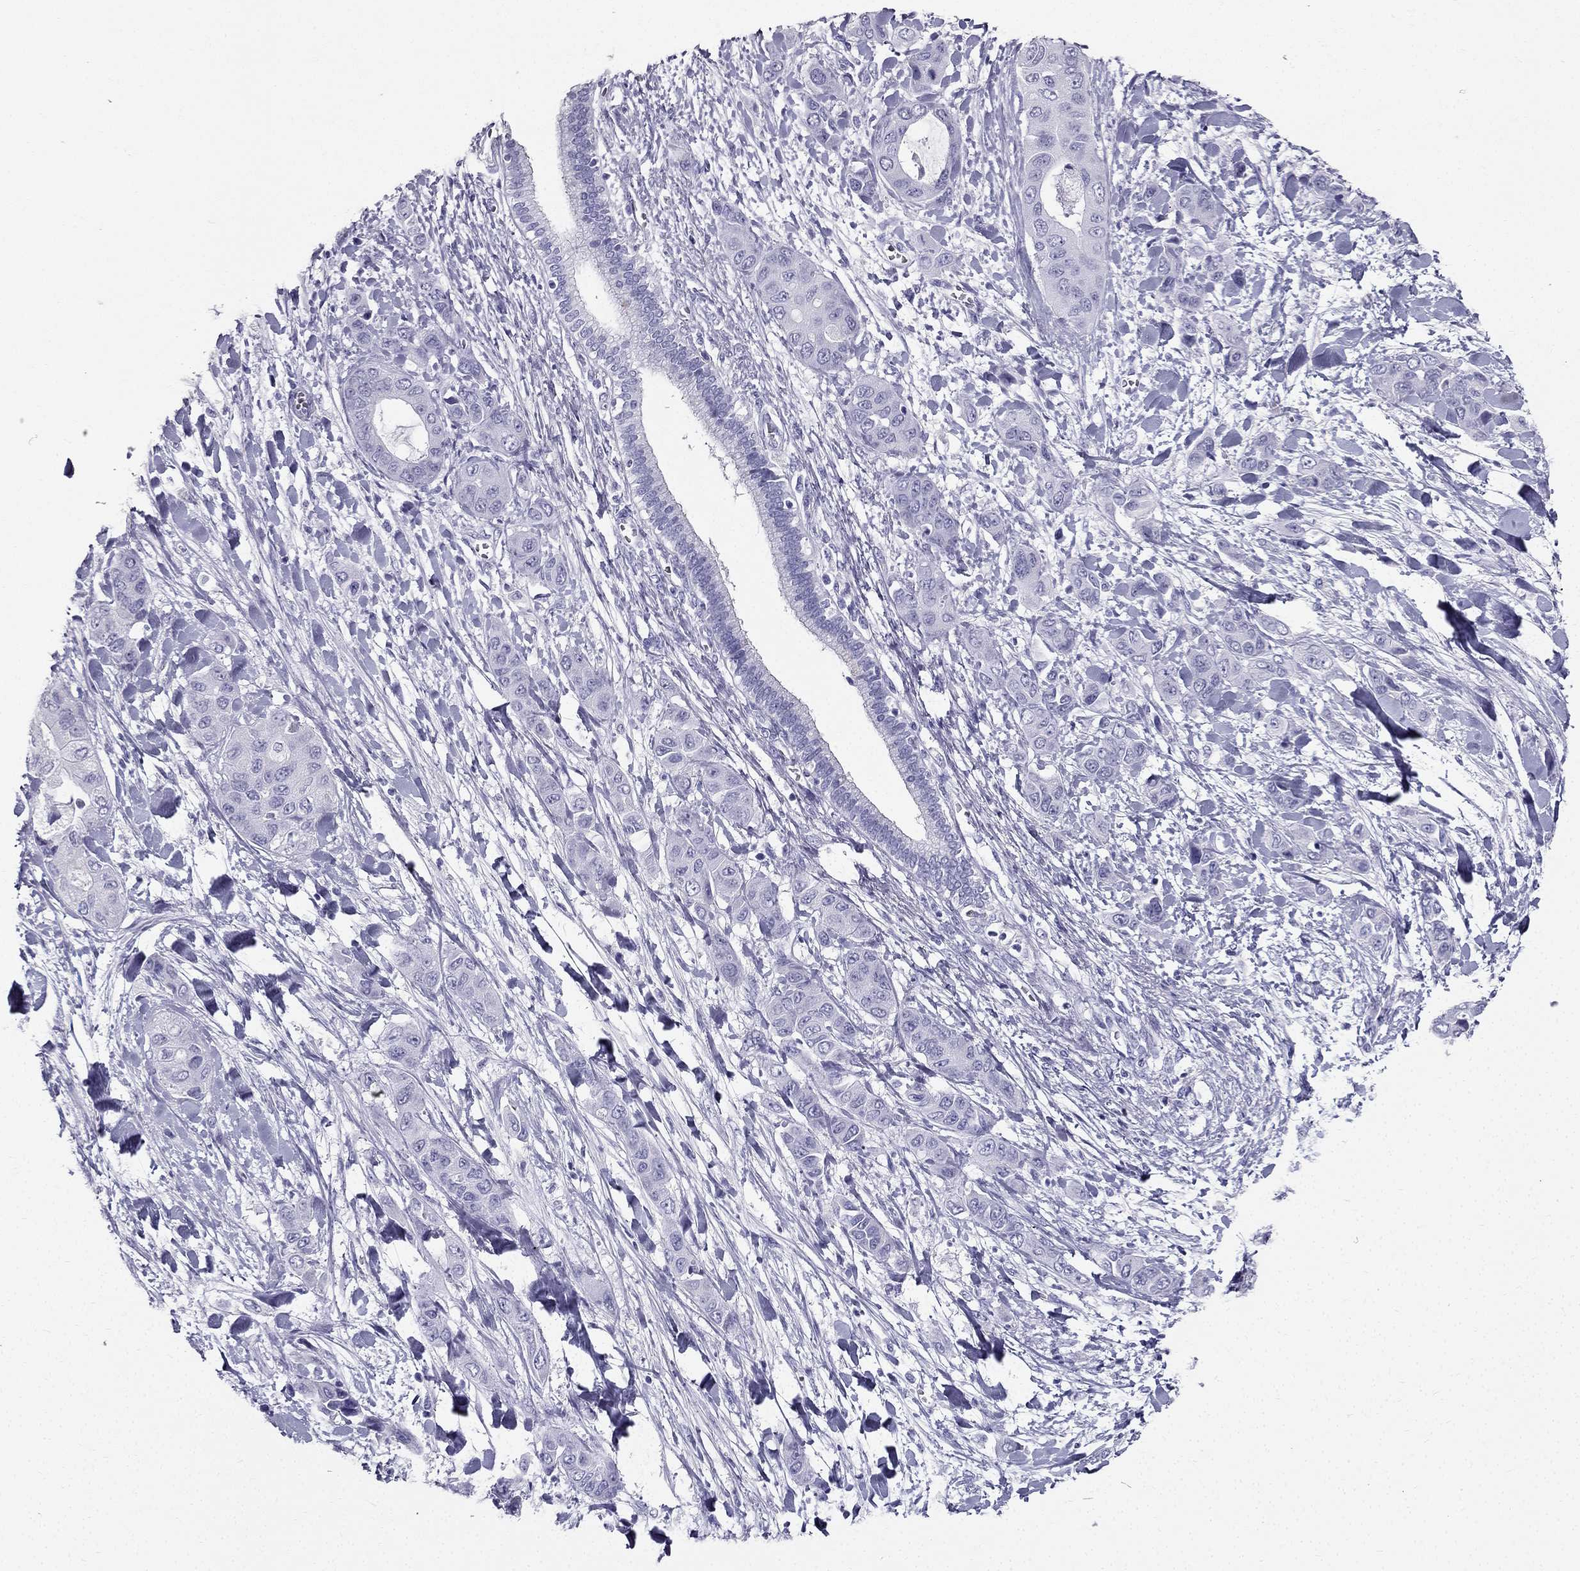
{"staining": {"intensity": "negative", "quantity": "none", "location": "none"}, "tissue": "liver cancer", "cell_type": "Tumor cells", "image_type": "cancer", "snomed": [{"axis": "morphology", "description": "Cholangiocarcinoma"}, {"axis": "topography", "description": "Liver"}], "caption": "This is an IHC photomicrograph of human cholangiocarcinoma (liver). There is no staining in tumor cells.", "gene": "TFF3", "patient": {"sex": "female", "age": 52}}